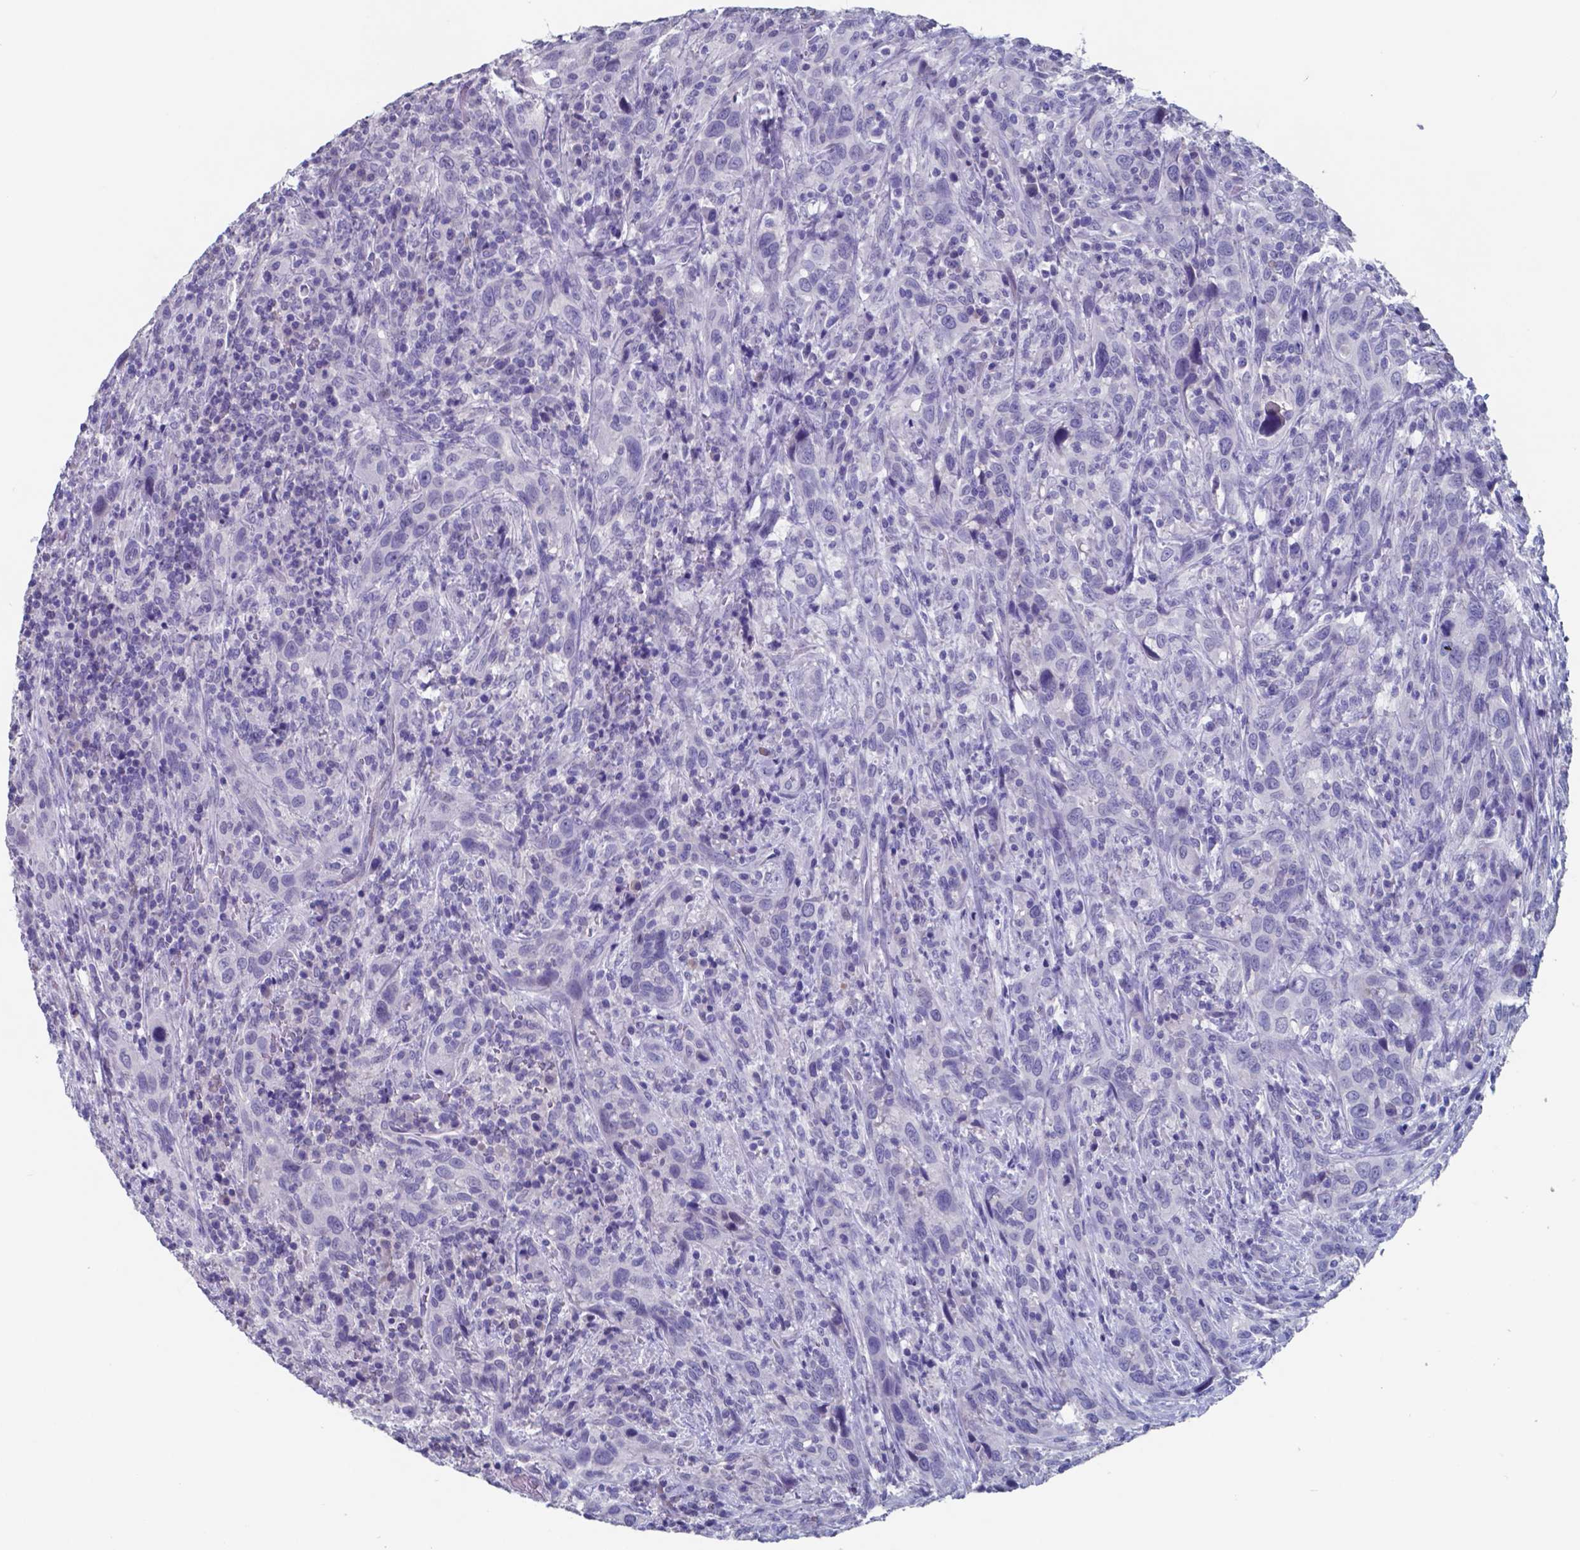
{"staining": {"intensity": "negative", "quantity": "none", "location": "none"}, "tissue": "urothelial cancer", "cell_type": "Tumor cells", "image_type": "cancer", "snomed": [{"axis": "morphology", "description": "Urothelial carcinoma, NOS"}, {"axis": "morphology", "description": "Urothelial carcinoma, High grade"}, {"axis": "topography", "description": "Urinary bladder"}], "caption": "DAB (3,3'-diaminobenzidine) immunohistochemical staining of urothelial cancer displays no significant positivity in tumor cells. The staining was performed using DAB (3,3'-diaminobenzidine) to visualize the protein expression in brown, while the nuclei were stained in blue with hematoxylin (Magnification: 20x).", "gene": "TTR", "patient": {"sex": "female", "age": 64}}